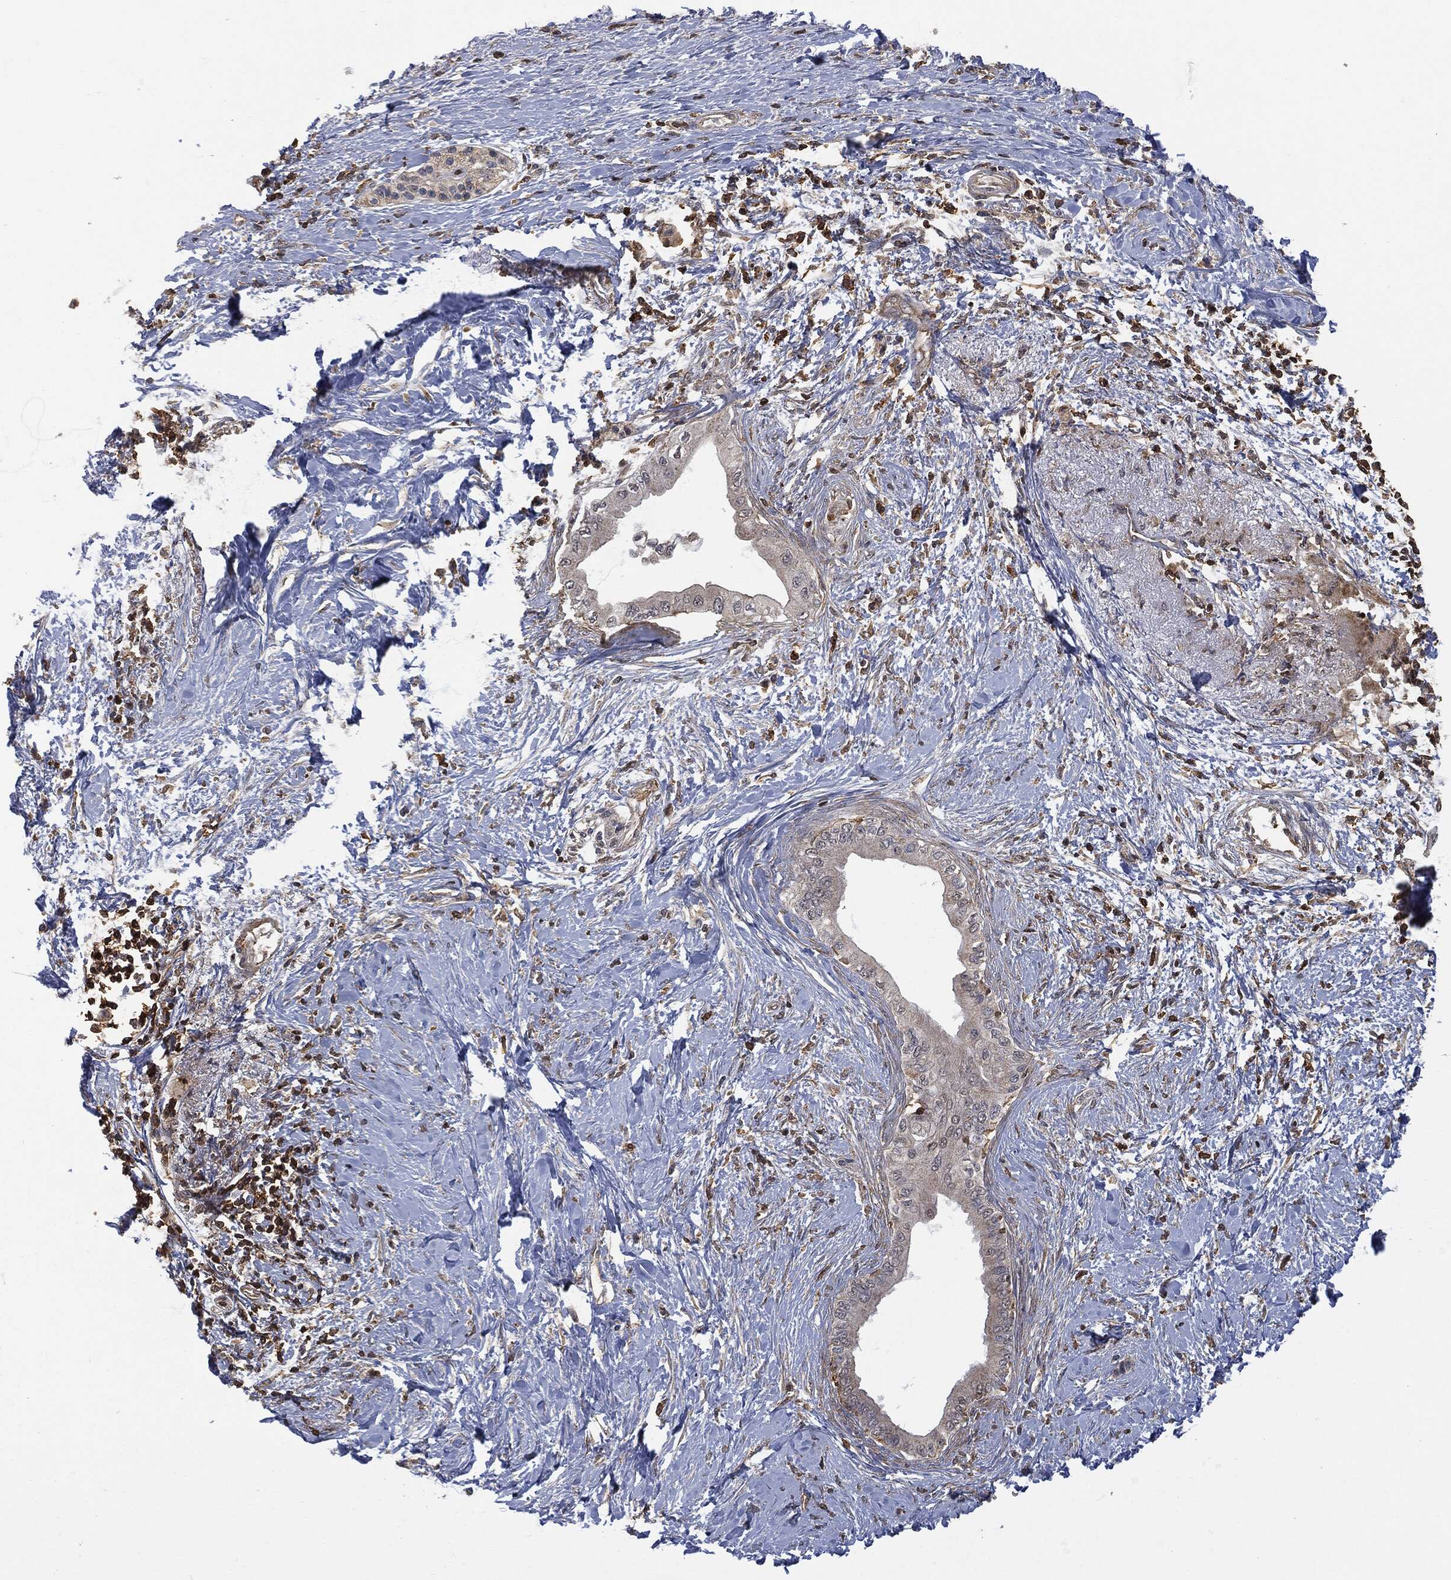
{"staining": {"intensity": "negative", "quantity": "none", "location": "none"}, "tissue": "pancreatic cancer", "cell_type": "Tumor cells", "image_type": "cancer", "snomed": [{"axis": "morphology", "description": "Normal tissue, NOS"}, {"axis": "morphology", "description": "Adenocarcinoma, NOS"}, {"axis": "topography", "description": "Pancreas"}, {"axis": "topography", "description": "Duodenum"}], "caption": "DAB (3,3'-diaminobenzidine) immunohistochemical staining of pancreatic adenocarcinoma demonstrates no significant staining in tumor cells.", "gene": "PSMB10", "patient": {"sex": "female", "age": 60}}